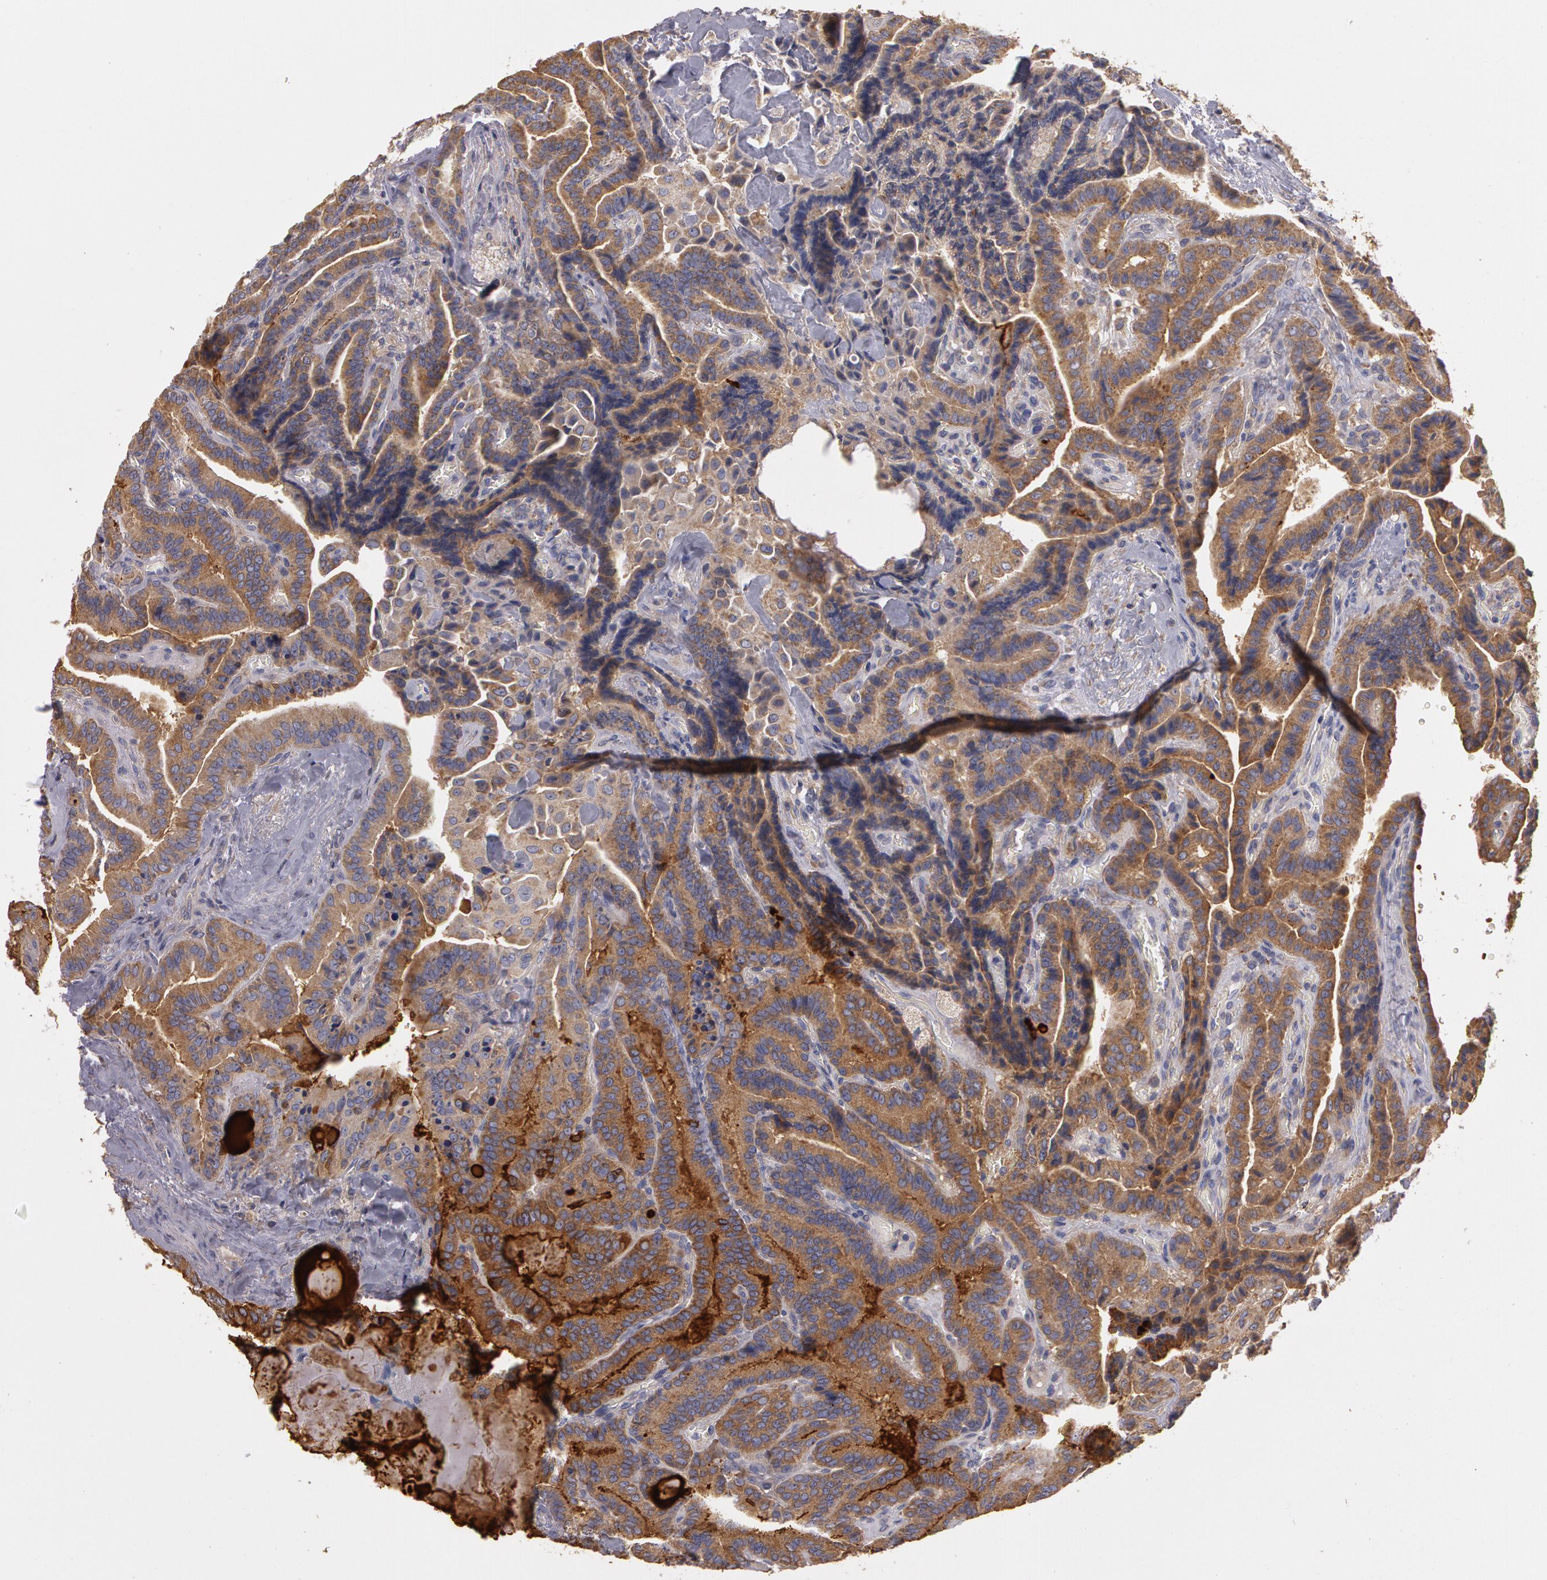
{"staining": {"intensity": "moderate", "quantity": ">75%", "location": "cytoplasmic/membranous"}, "tissue": "thyroid cancer", "cell_type": "Tumor cells", "image_type": "cancer", "snomed": [{"axis": "morphology", "description": "Papillary adenocarcinoma, NOS"}, {"axis": "topography", "description": "Thyroid gland"}], "caption": "A high-resolution histopathology image shows IHC staining of papillary adenocarcinoma (thyroid), which exhibits moderate cytoplasmic/membranous staining in approximately >75% of tumor cells.", "gene": "NEK9", "patient": {"sex": "male", "age": 87}}